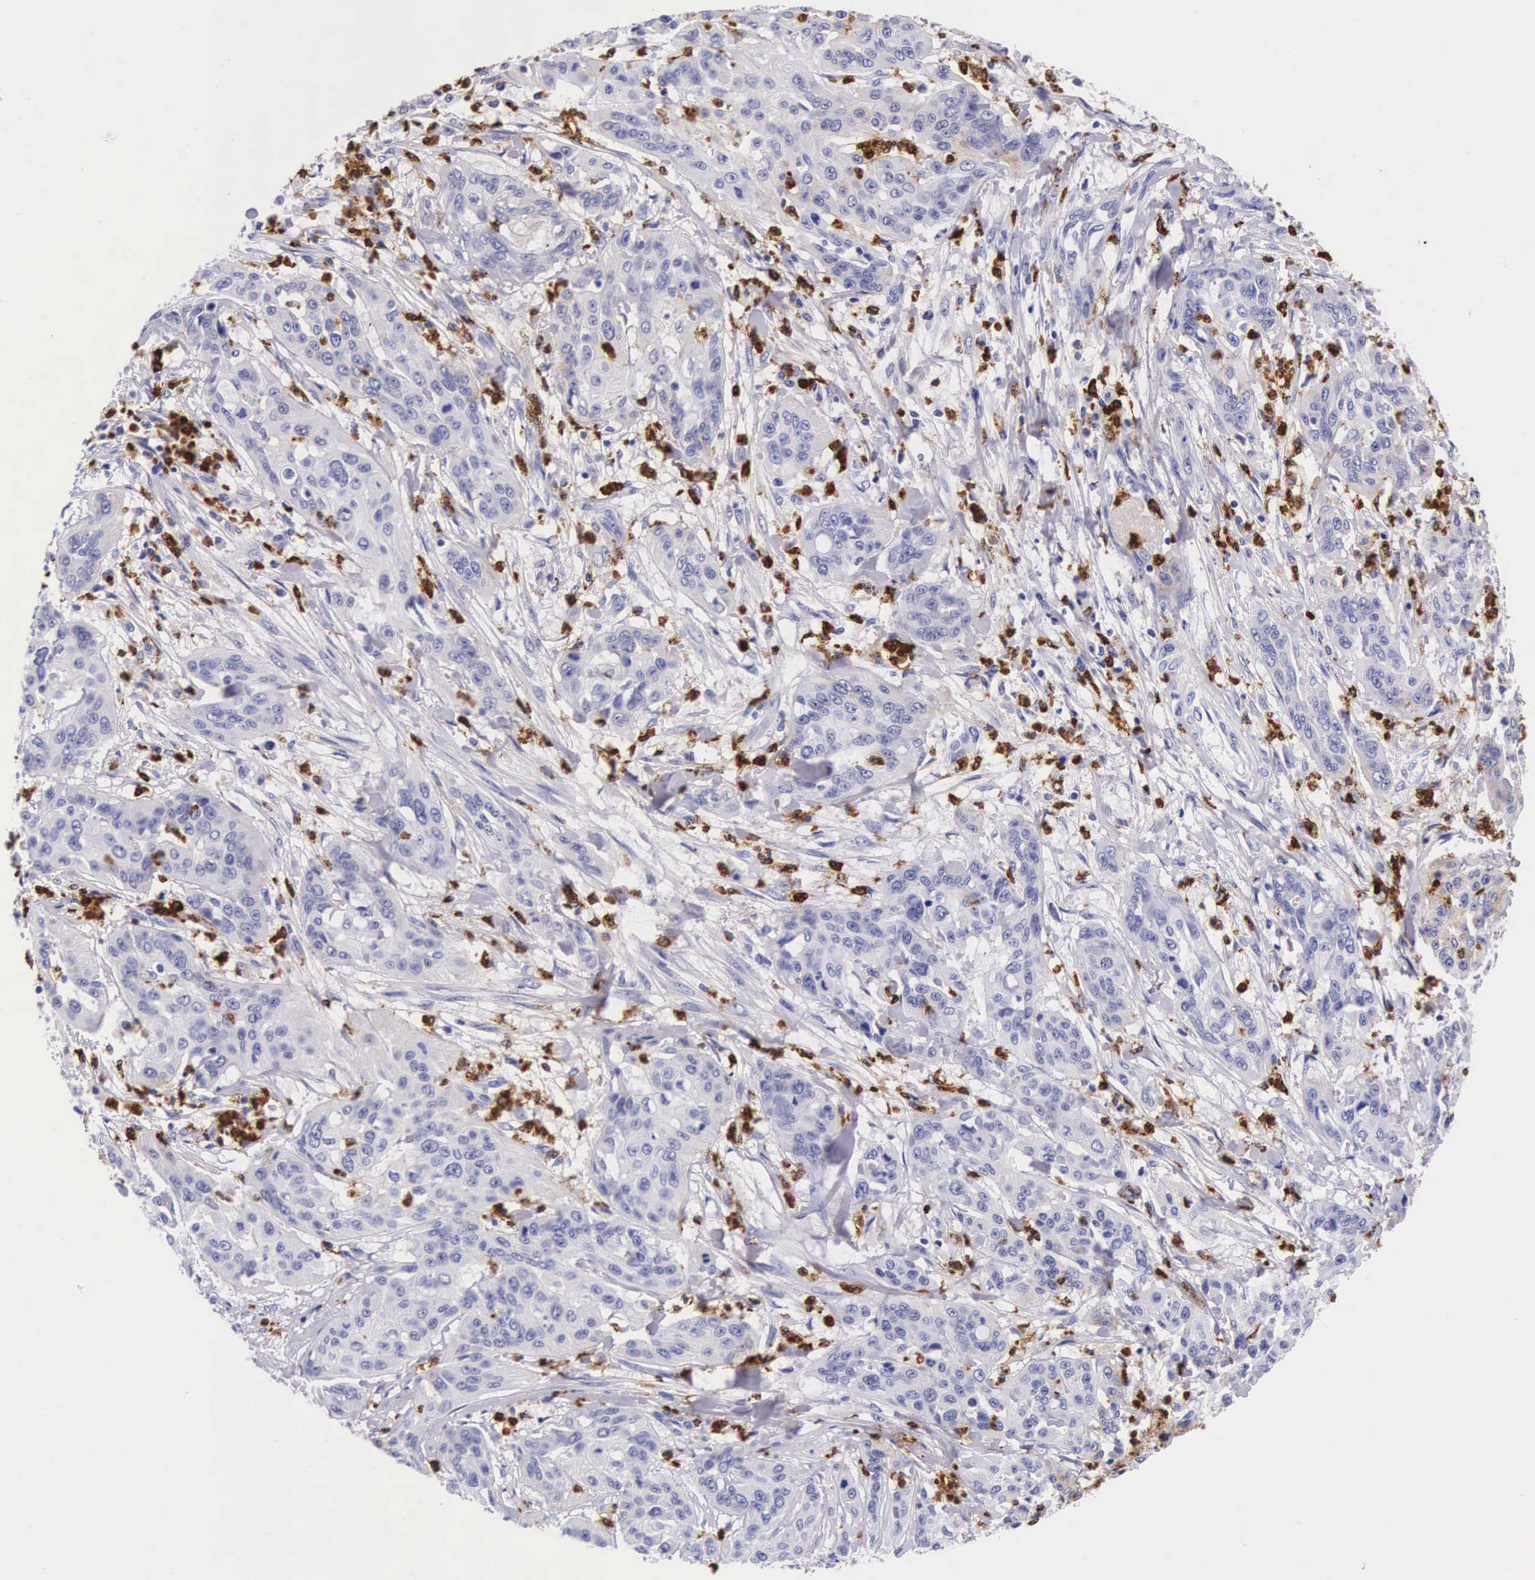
{"staining": {"intensity": "negative", "quantity": "none", "location": "none"}, "tissue": "cervical cancer", "cell_type": "Tumor cells", "image_type": "cancer", "snomed": [{"axis": "morphology", "description": "Squamous cell carcinoma, NOS"}, {"axis": "topography", "description": "Cervix"}], "caption": "Tumor cells show no significant positivity in cervical squamous cell carcinoma.", "gene": "FCN1", "patient": {"sex": "female", "age": 41}}